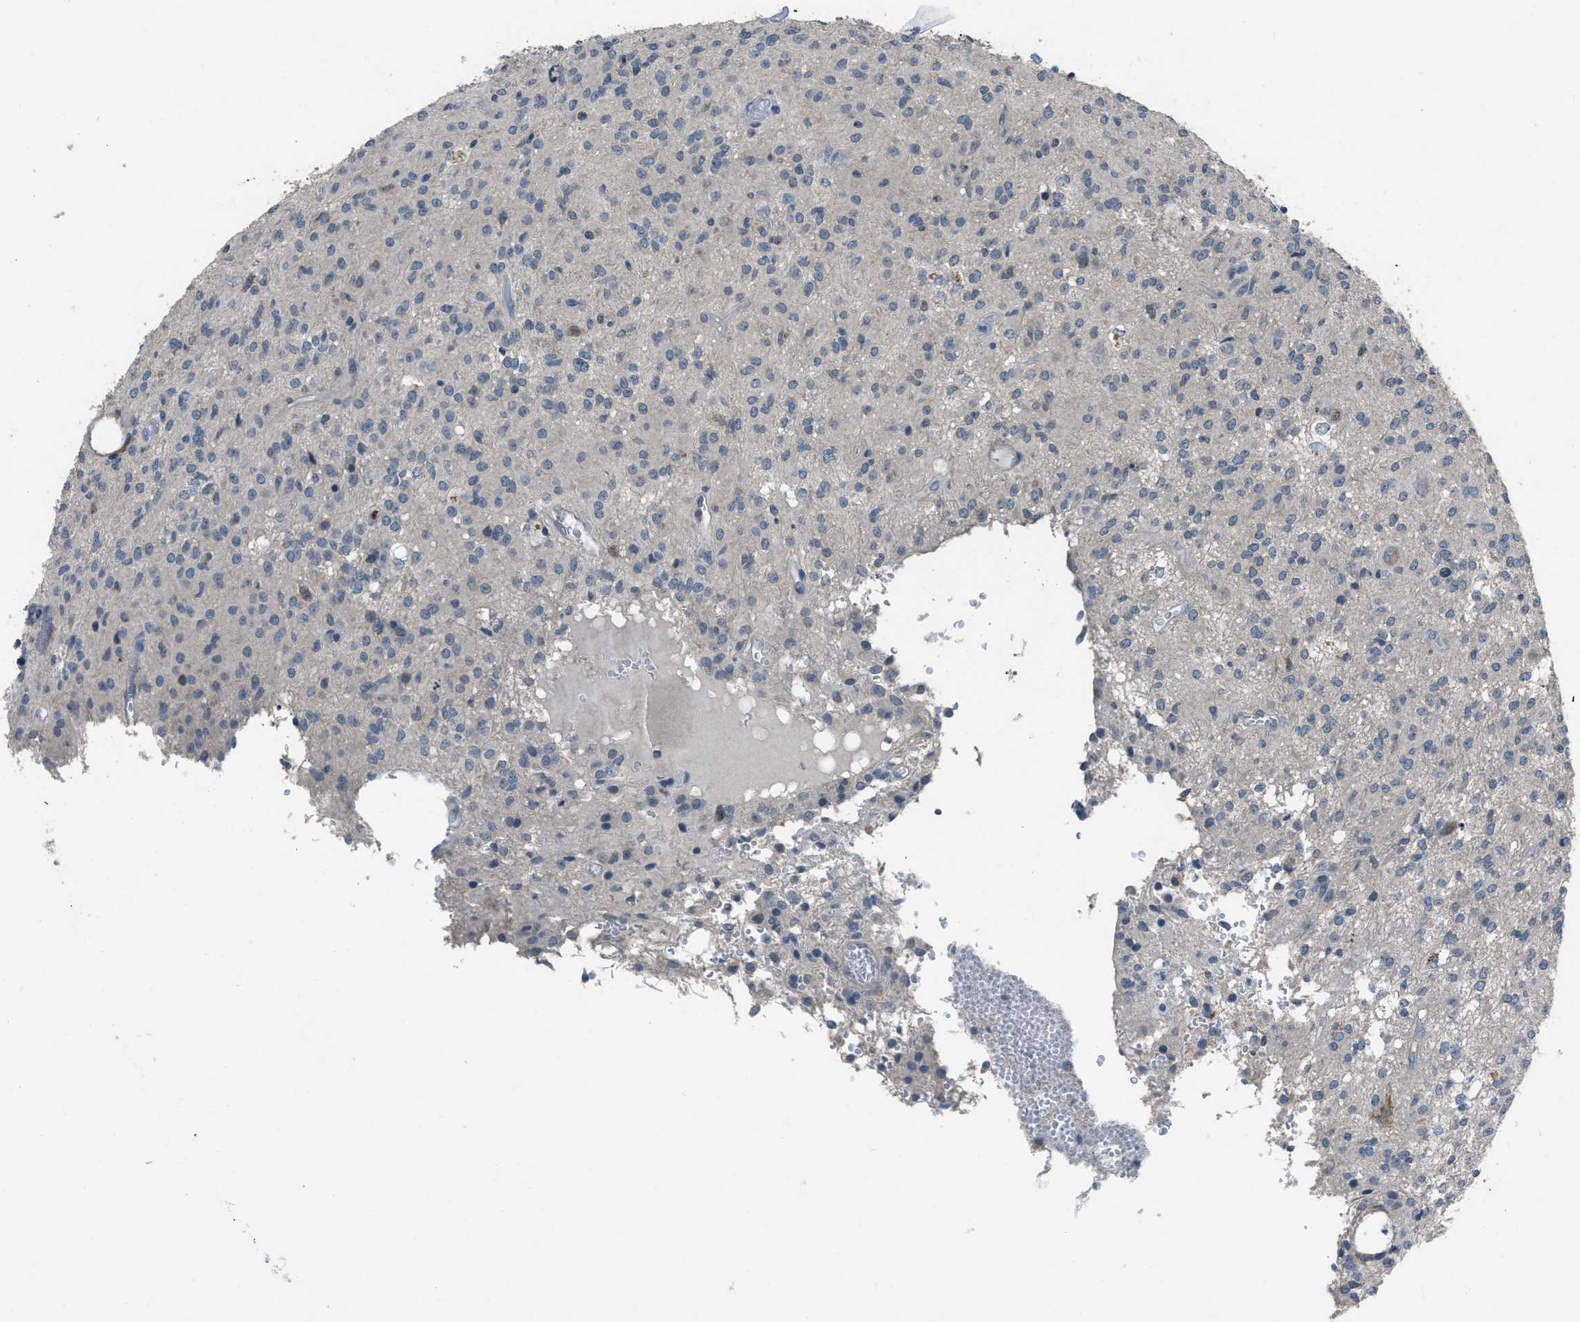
{"staining": {"intensity": "negative", "quantity": "none", "location": "none"}, "tissue": "glioma", "cell_type": "Tumor cells", "image_type": "cancer", "snomed": [{"axis": "morphology", "description": "Glioma, malignant, High grade"}, {"axis": "topography", "description": "Brain"}], "caption": "Immunohistochemistry (IHC) micrograph of neoplastic tissue: human glioma stained with DAB exhibits no significant protein positivity in tumor cells.", "gene": "MIS18A", "patient": {"sex": "female", "age": 59}}